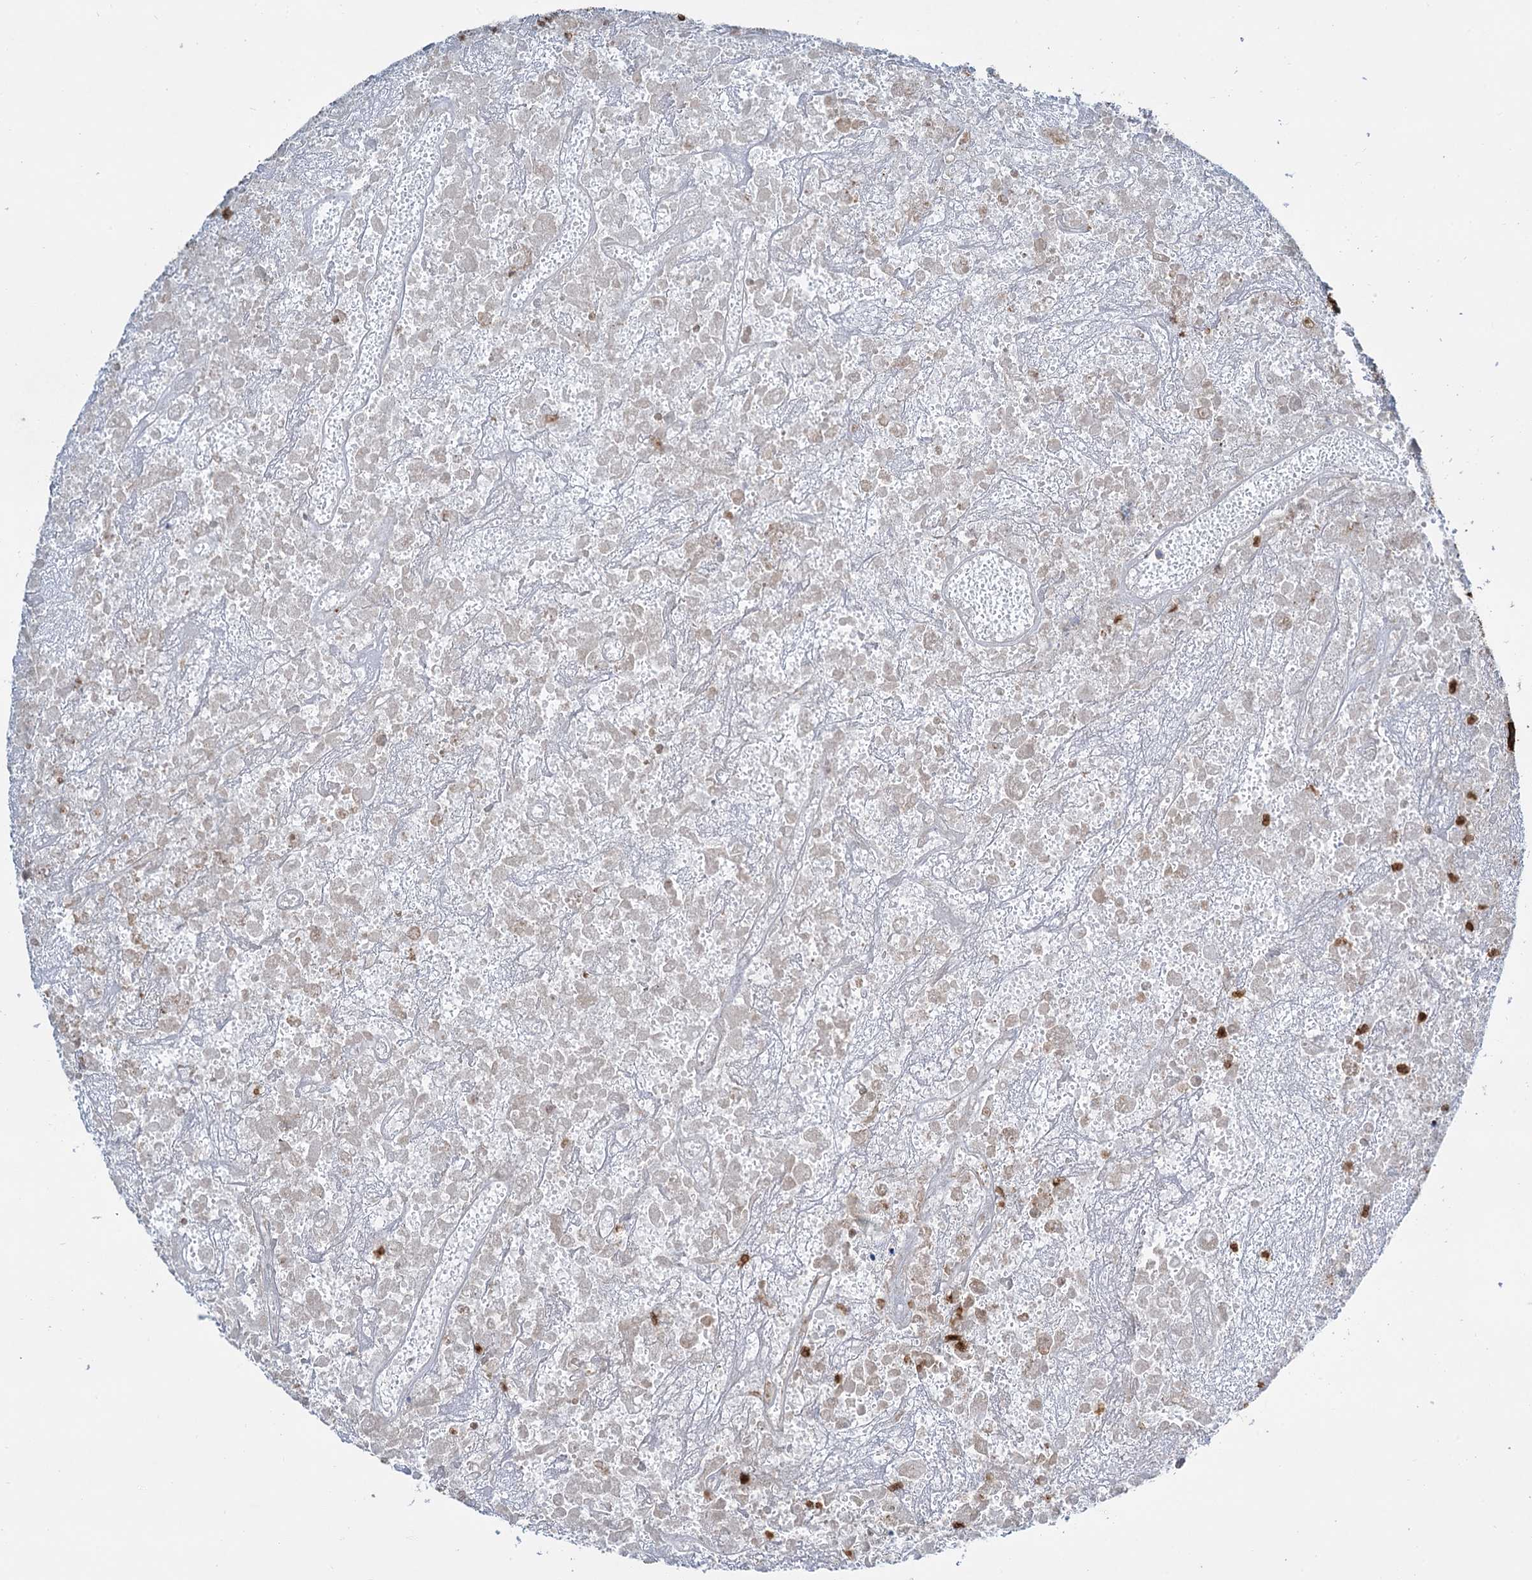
{"staining": {"intensity": "strong", "quantity": ">75%", "location": "cytoplasmic/membranous,nuclear"}, "tissue": "testis cancer", "cell_type": "Tumor cells", "image_type": "cancer", "snomed": [{"axis": "morphology", "description": "Carcinoma, Embryonal, NOS"}, {"axis": "topography", "description": "Testis"}], "caption": "Immunohistochemical staining of testis cancer (embryonal carcinoma) exhibits high levels of strong cytoplasmic/membranous and nuclear positivity in about >75% of tumor cells.", "gene": "ZC3H13", "patient": {"sex": "male", "age": 45}}